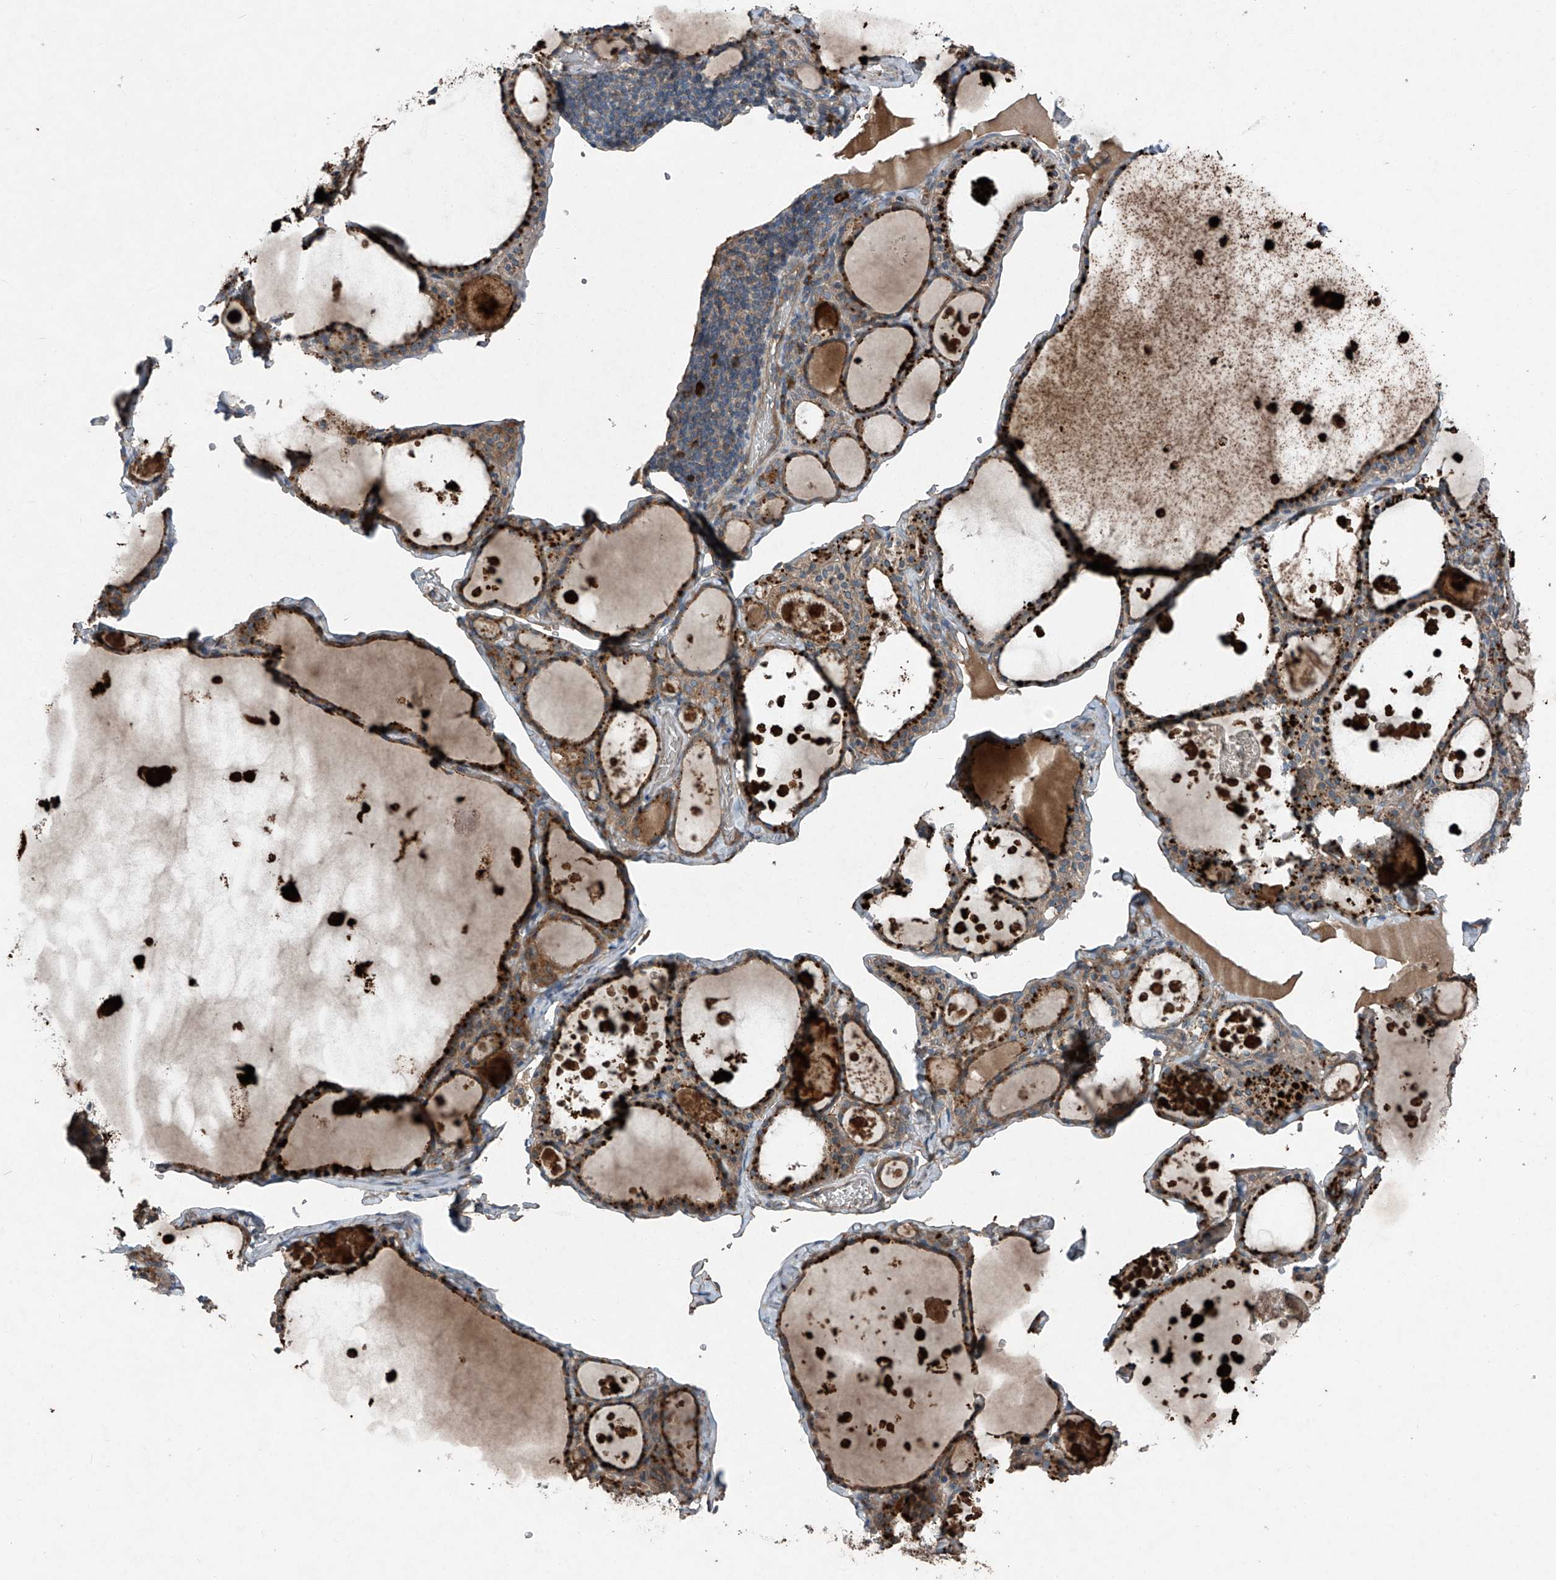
{"staining": {"intensity": "moderate", "quantity": ">75%", "location": "cytoplasmic/membranous"}, "tissue": "thyroid gland", "cell_type": "Glandular cells", "image_type": "normal", "snomed": [{"axis": "morphology", "description": "Normal tissue, NOS"}, {"axis": "topography", "description": "Thyroid gland"}], "caption": "Immunohistochemical staining of unremarkable thyroid gland displays >75% levels of moderate cytoplasmic/membranous protein staining in about >75% of glandular cells.", "gene": "FOXRED2", "patient": {"sex": "male", "age": 56}}